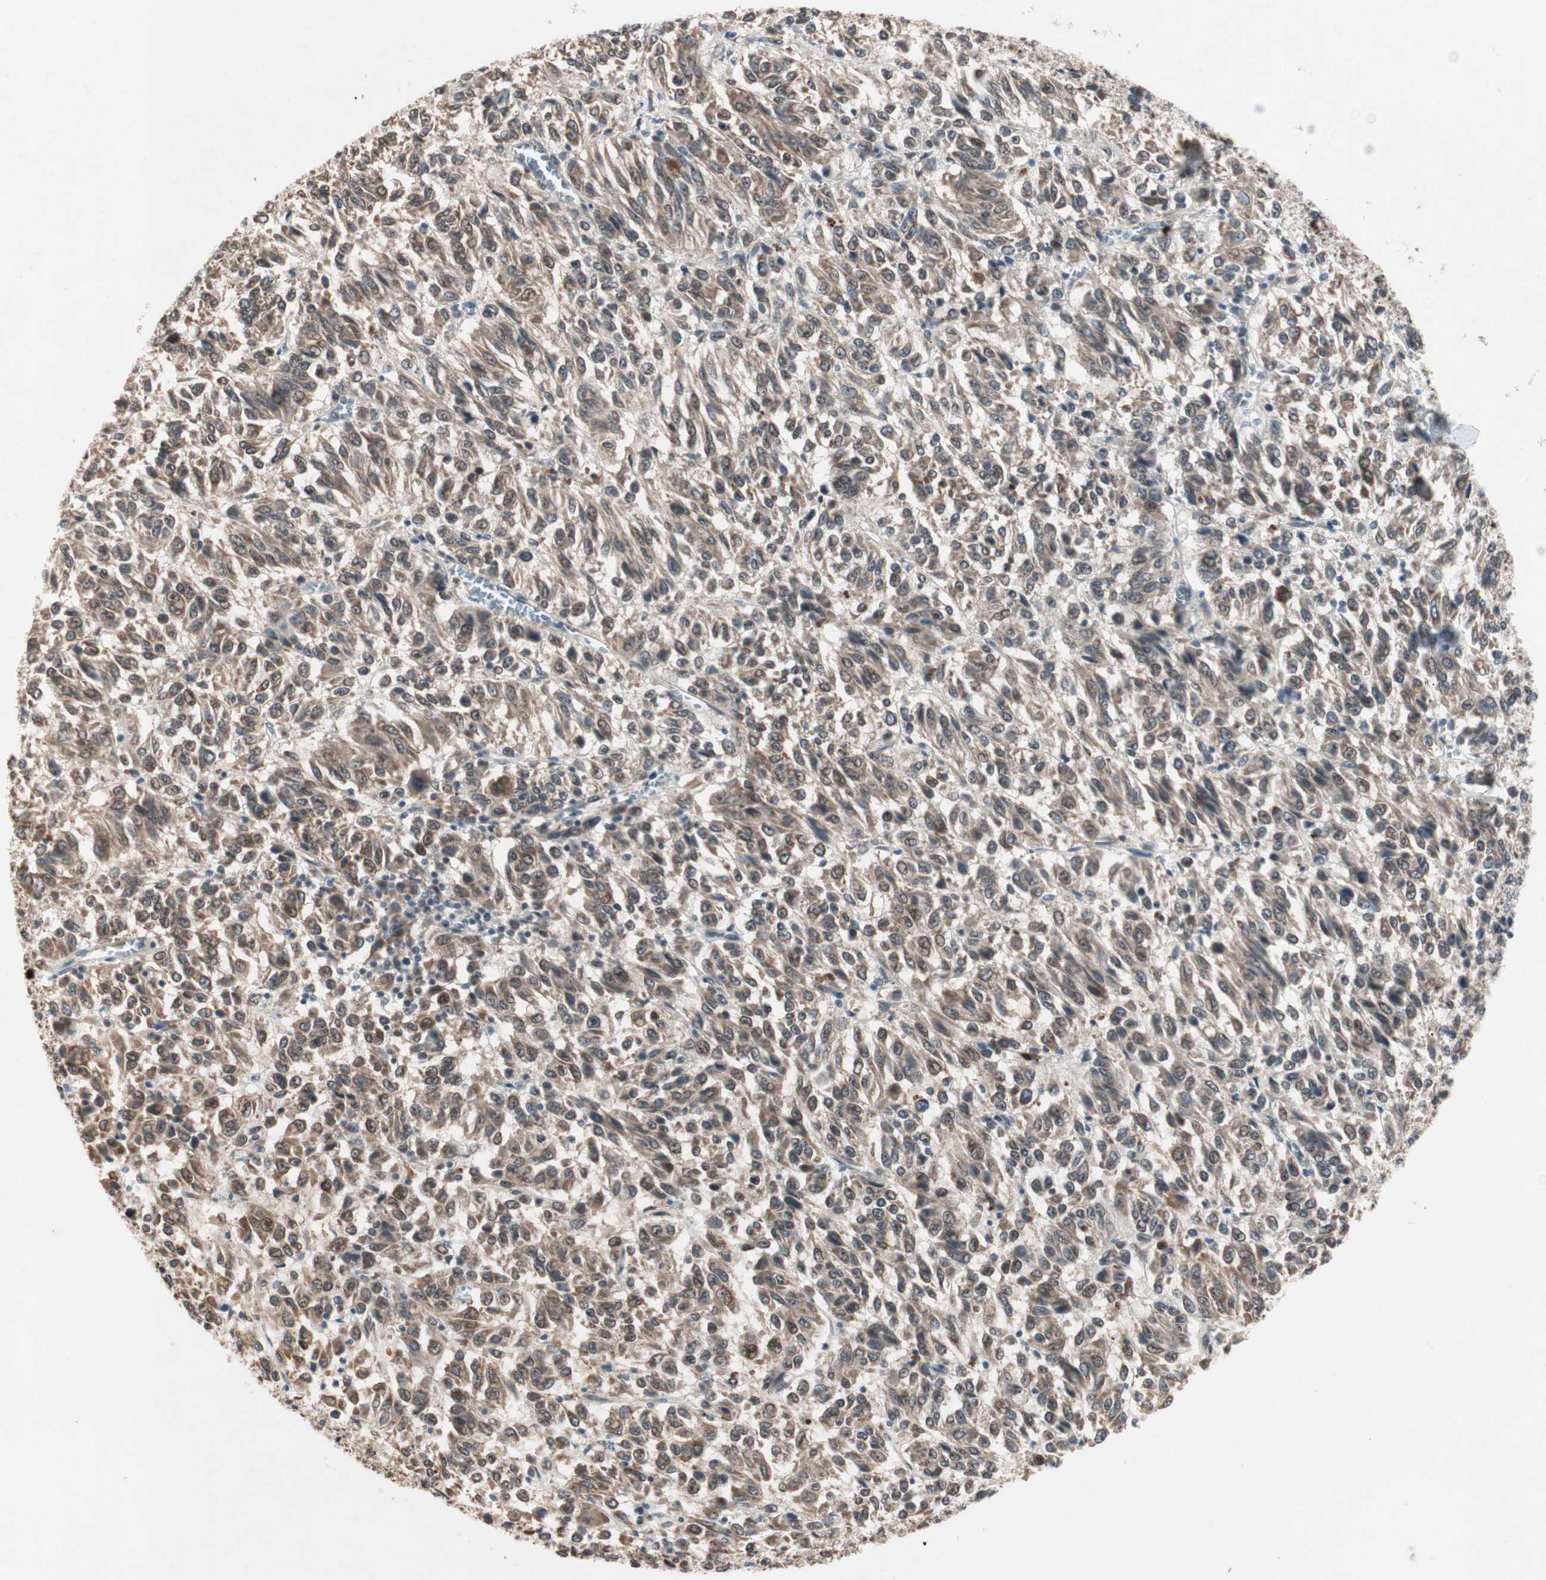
{"staining": {"intensity": "moderate", "quantity": ">75%", "location": "cytoplasmic/membranous"}, "tissue": "melanoma", "cell_type": "Tumor cells", "image_type": "cancer", "snomed": [{"axis": "morphology", "description": "Malignant melanoma, Metastatic site"}, {"axis": "topography", "description": "Lung"}], "caption": "There is medium levels of moderate cytoplasmic/membranous staining in tumor cells of malignant melanoma (metastatic site), as demonstrated by immunohistochemical staining (brown color).", "gene": "PGBD1", "patient": {"sex": "male", "age": 64}}